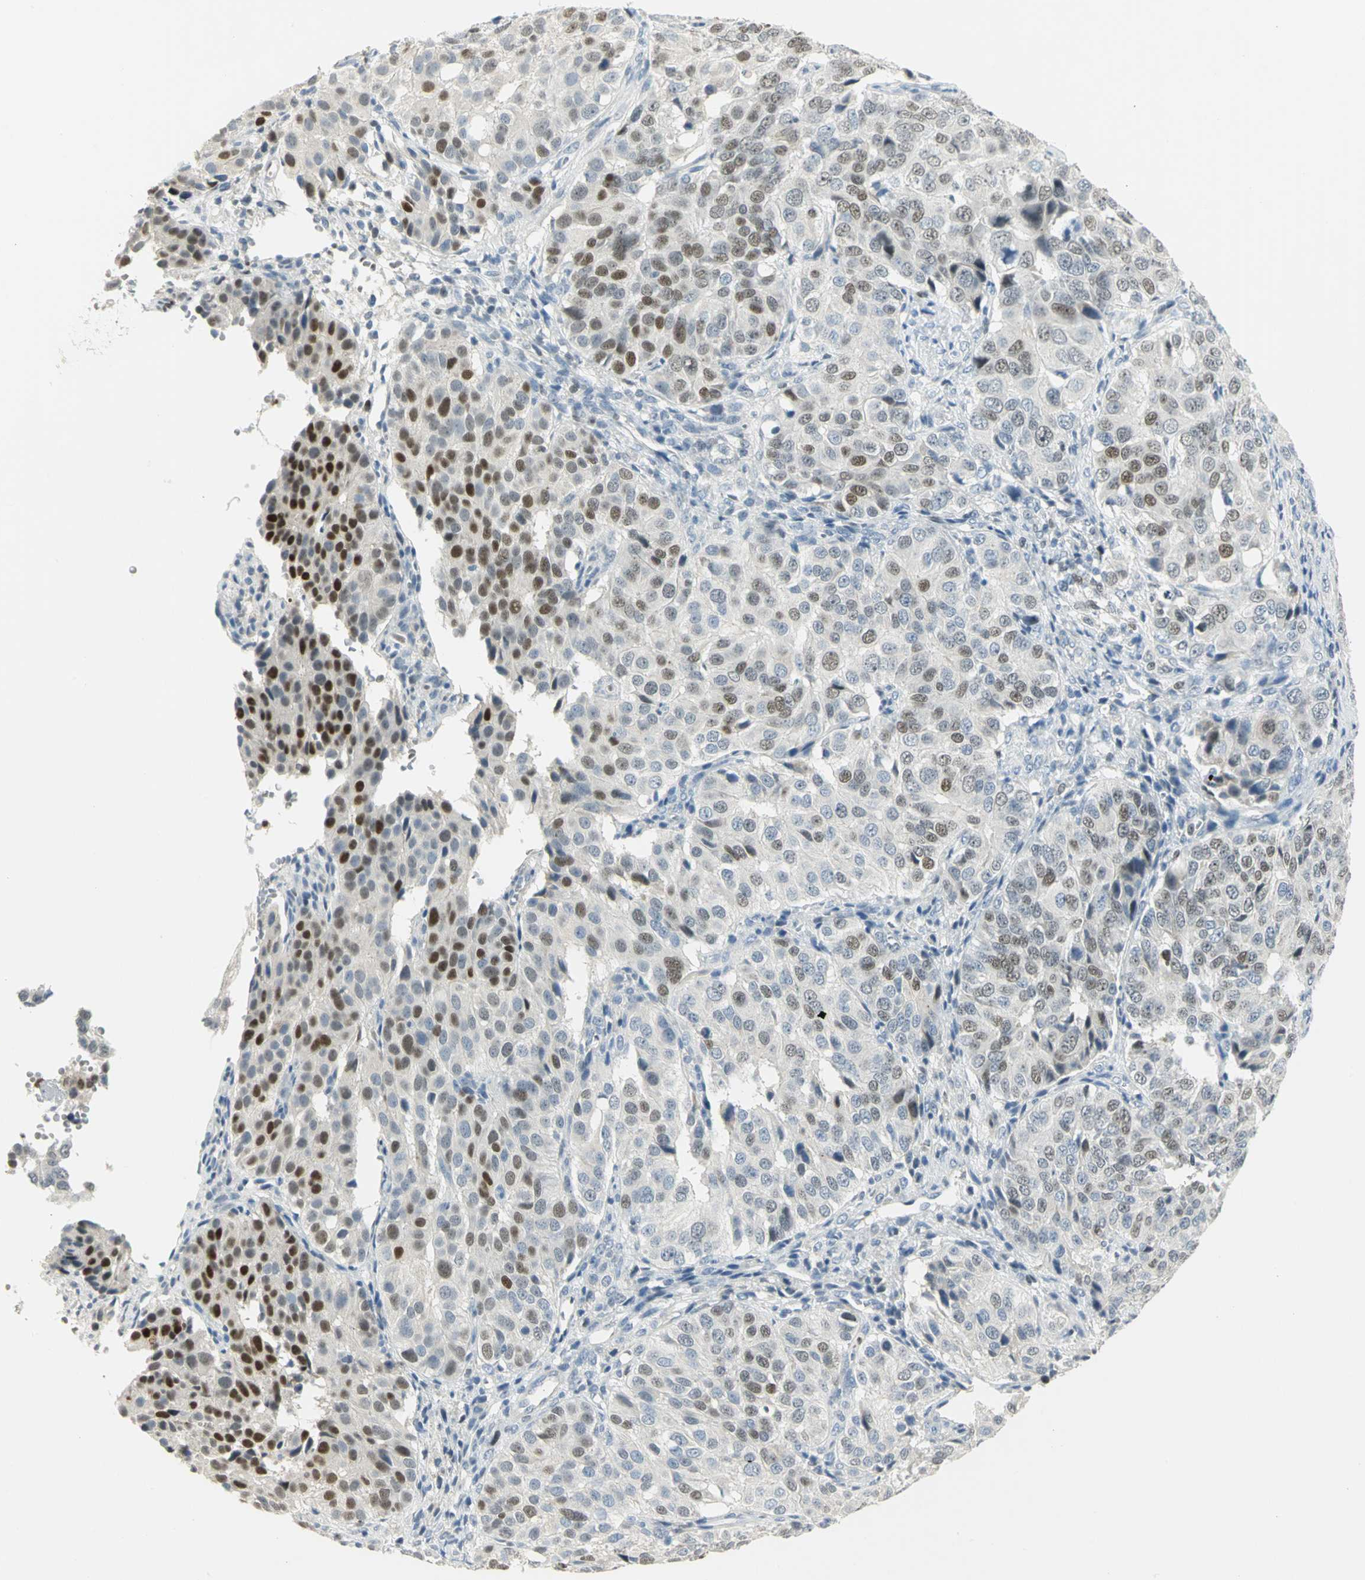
{"staining": {"intensity": "strong", "quantity": "25%-75%", "location": "nuclear"}, "tissue": "ovarian cancer", "cell_type": "Tumor cells", "image_type": "cancer", "snomed": [{"axis": "morphology", "description": "Carcinoma, endometroid"}, {"axis": "topography", "description": "Ovary"}], "caption": "Immunohistochemistry (IHC) staining of endometroid carcinoma (ovarian), which demonstrates high levels of strong nuclear positivity in about 25%-75% of tumor cells indicating strong nuclear protein expression. The staining was performed using DAB (brown) for protein detection and nuclei were counterstained in hematoxylin (blue).", "gene": "BCL6", "patient": {"sex": "female", "age": 51}}